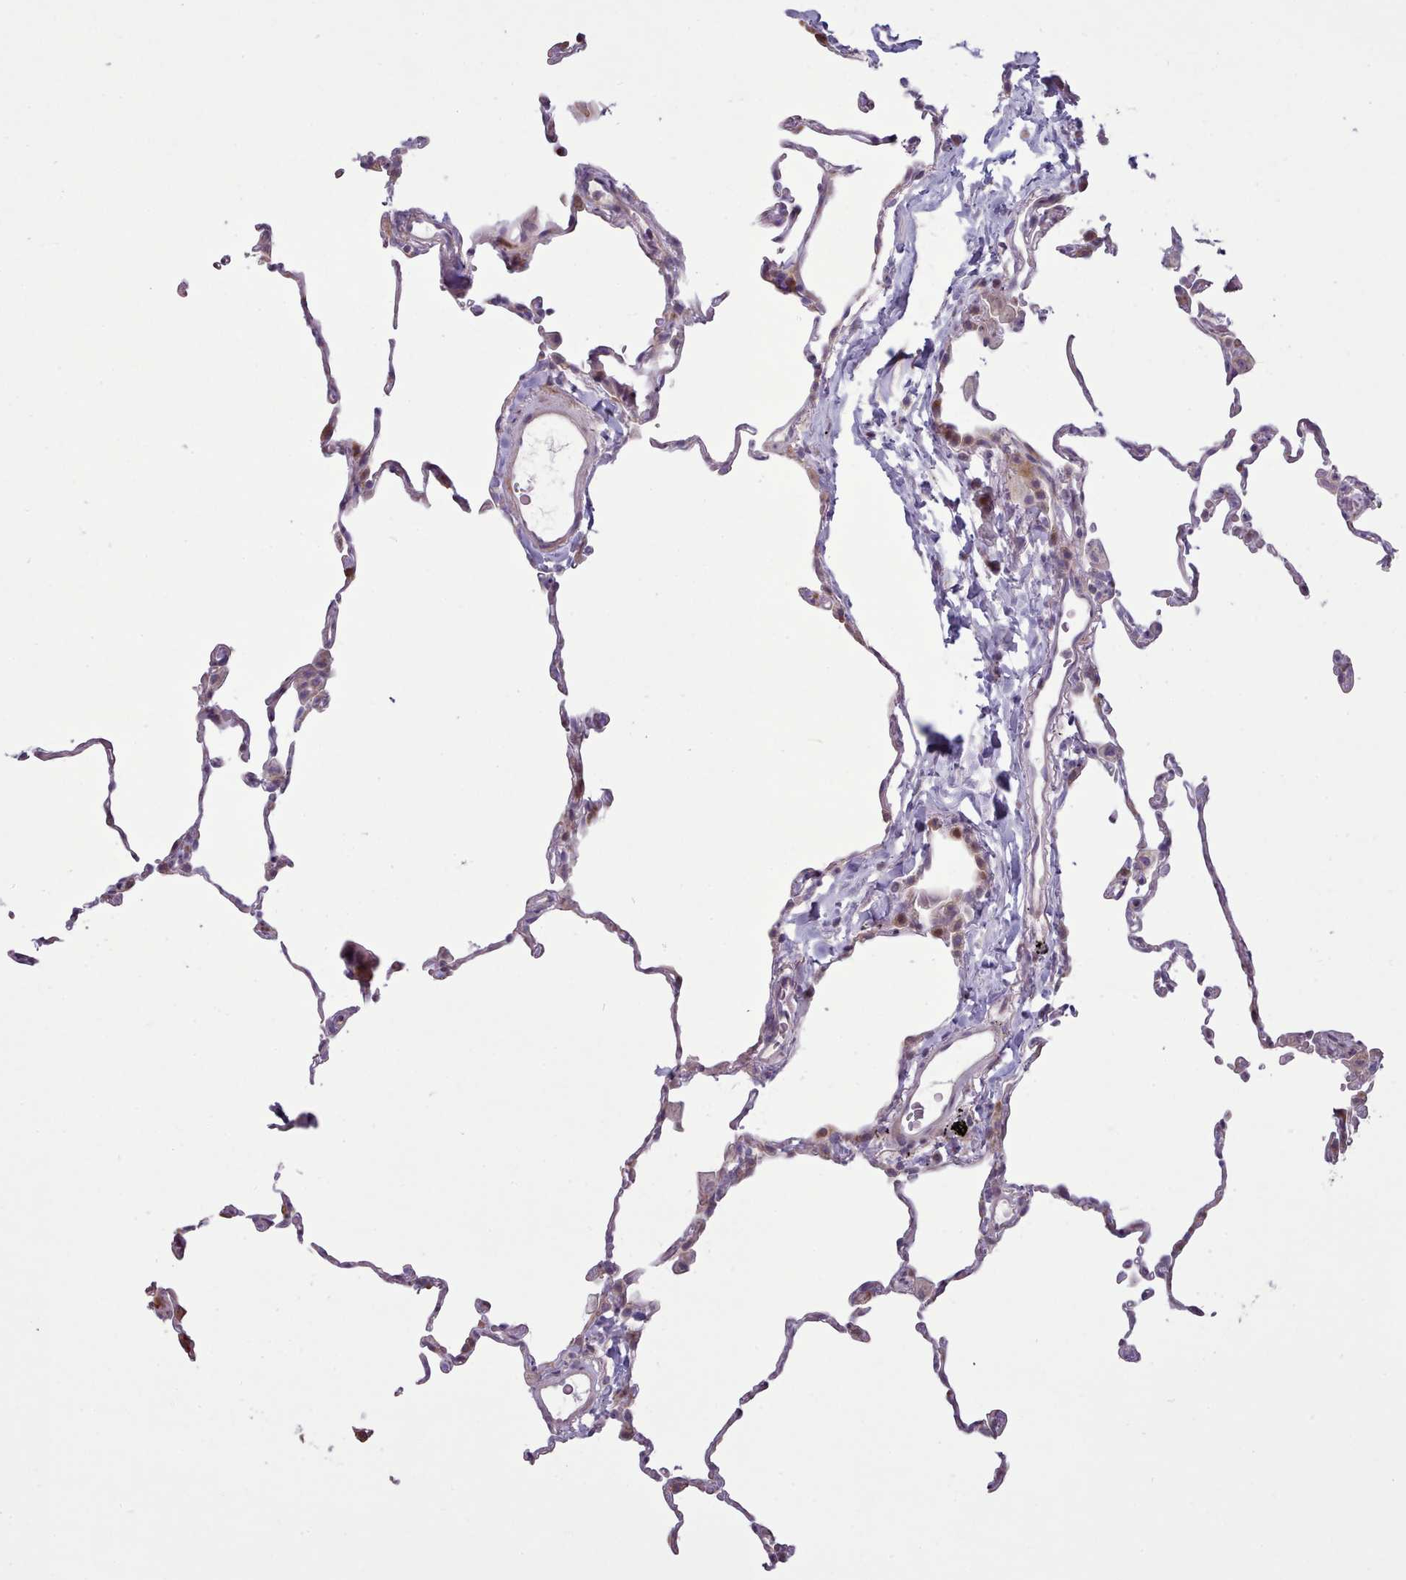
{"staining": {"intensity": "negative", "quantity": "none", "location": "none"}, "tissue": "lung", "cell_type": "Alveolar cells", "image_type": "normal", "snomed": [{"axis": "morphology", "description": "Normal tissue, NOS"}, {"axis": "topography", "description": "Lung"}], "caption": "The immunohistochemistry micrograph has no significant expression in alveolar cells of lung.", "gene": "PPP3R1", "patient": {"sex": "female", "age": 57}}